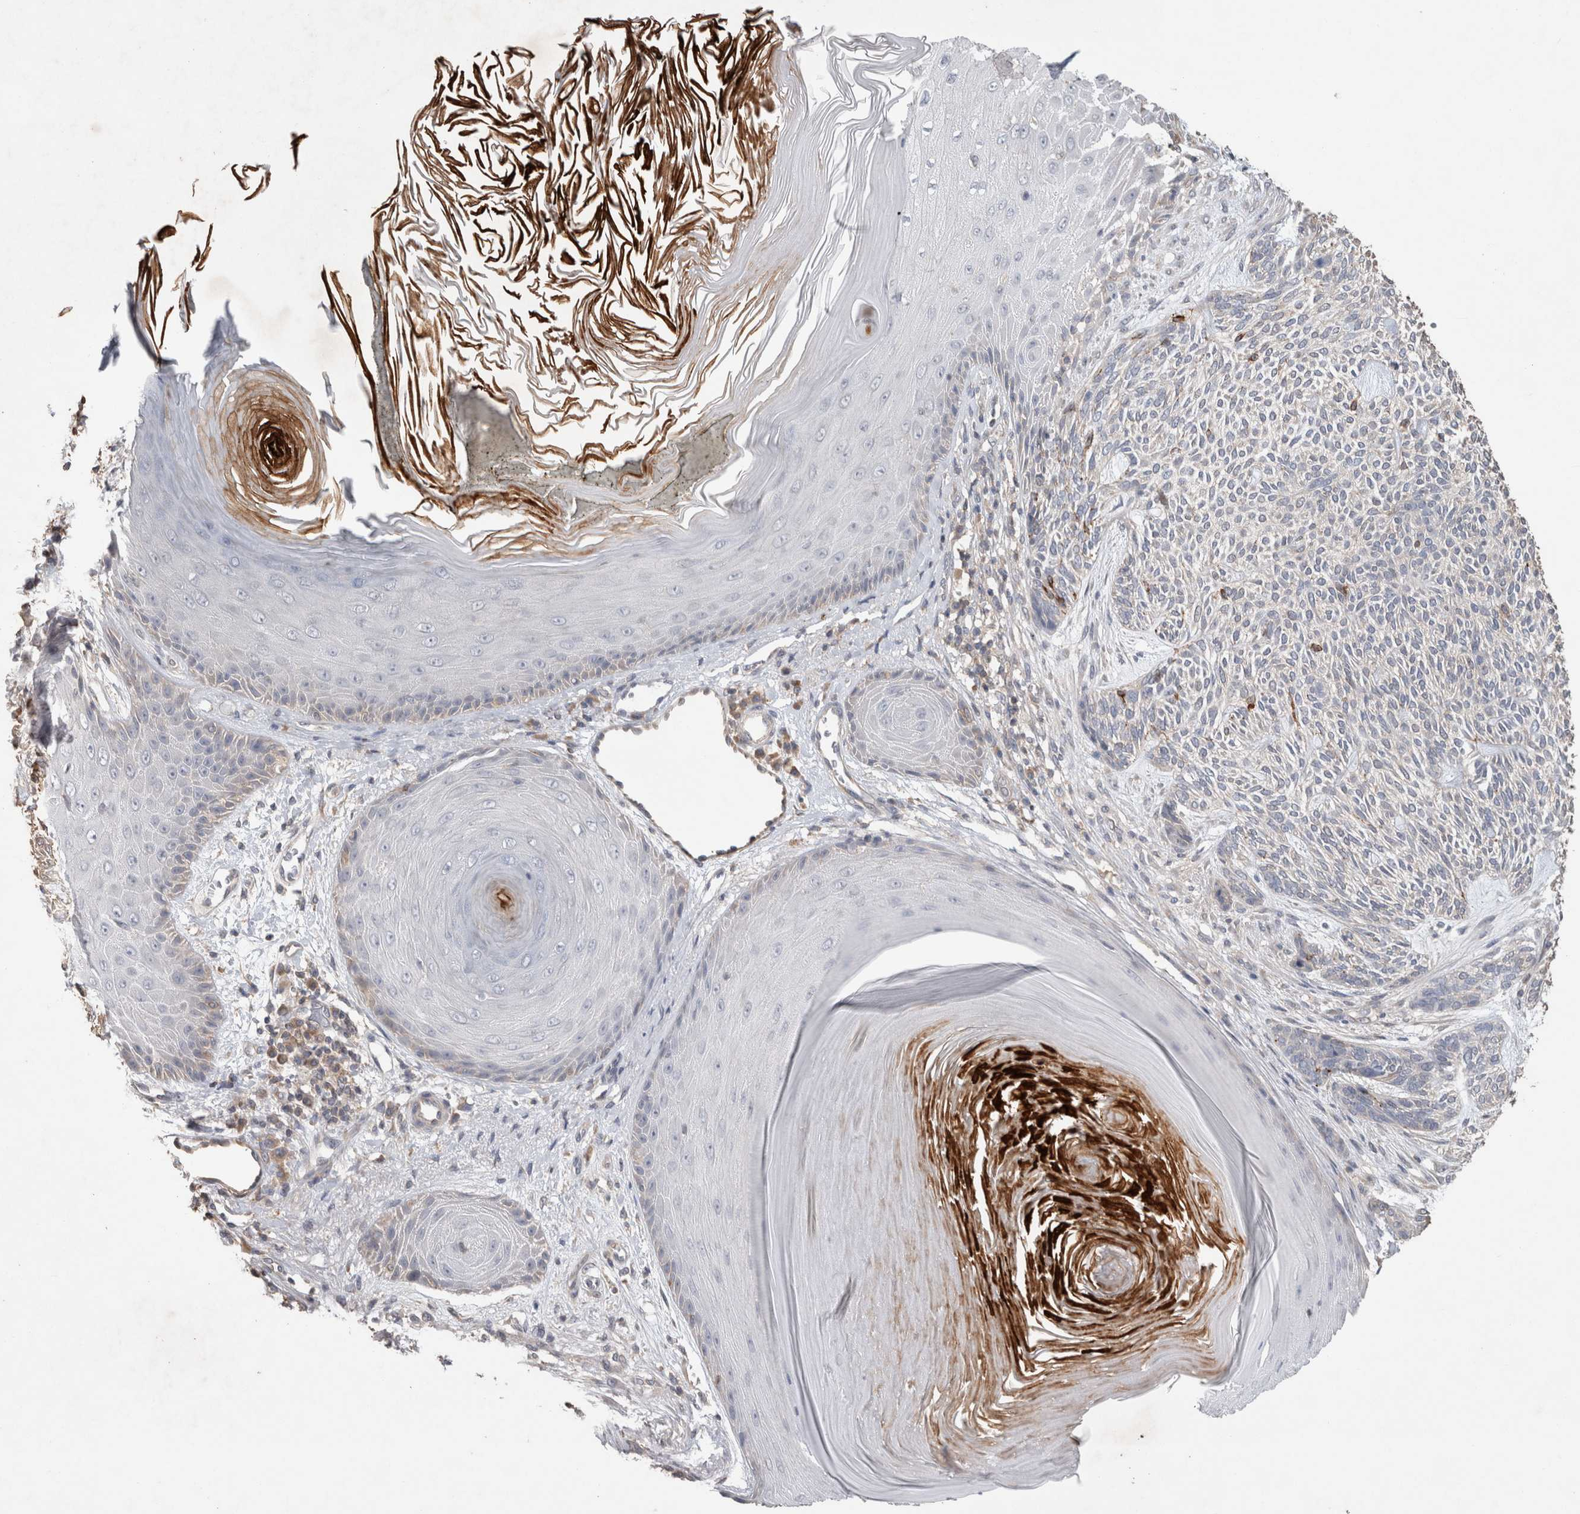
{"staining": {"intensity": "negative", "quantity": "none", "location": "none"}, "tissue": "skin cancer", "cell_type": "Tumor cells", "image_type": "cancer", "snomed": [{"axis": "morphology", "description": "Basal cell carcinoma"}, {"axis": "topography", "description": "Skin"}], "caption": "Histopathology image shows no protein expression in tumor cells of skin cancer (basal cell carcinoma) tissue.", "gene": "TRIM5", "patient": {"sex": "male", "age": 55}}